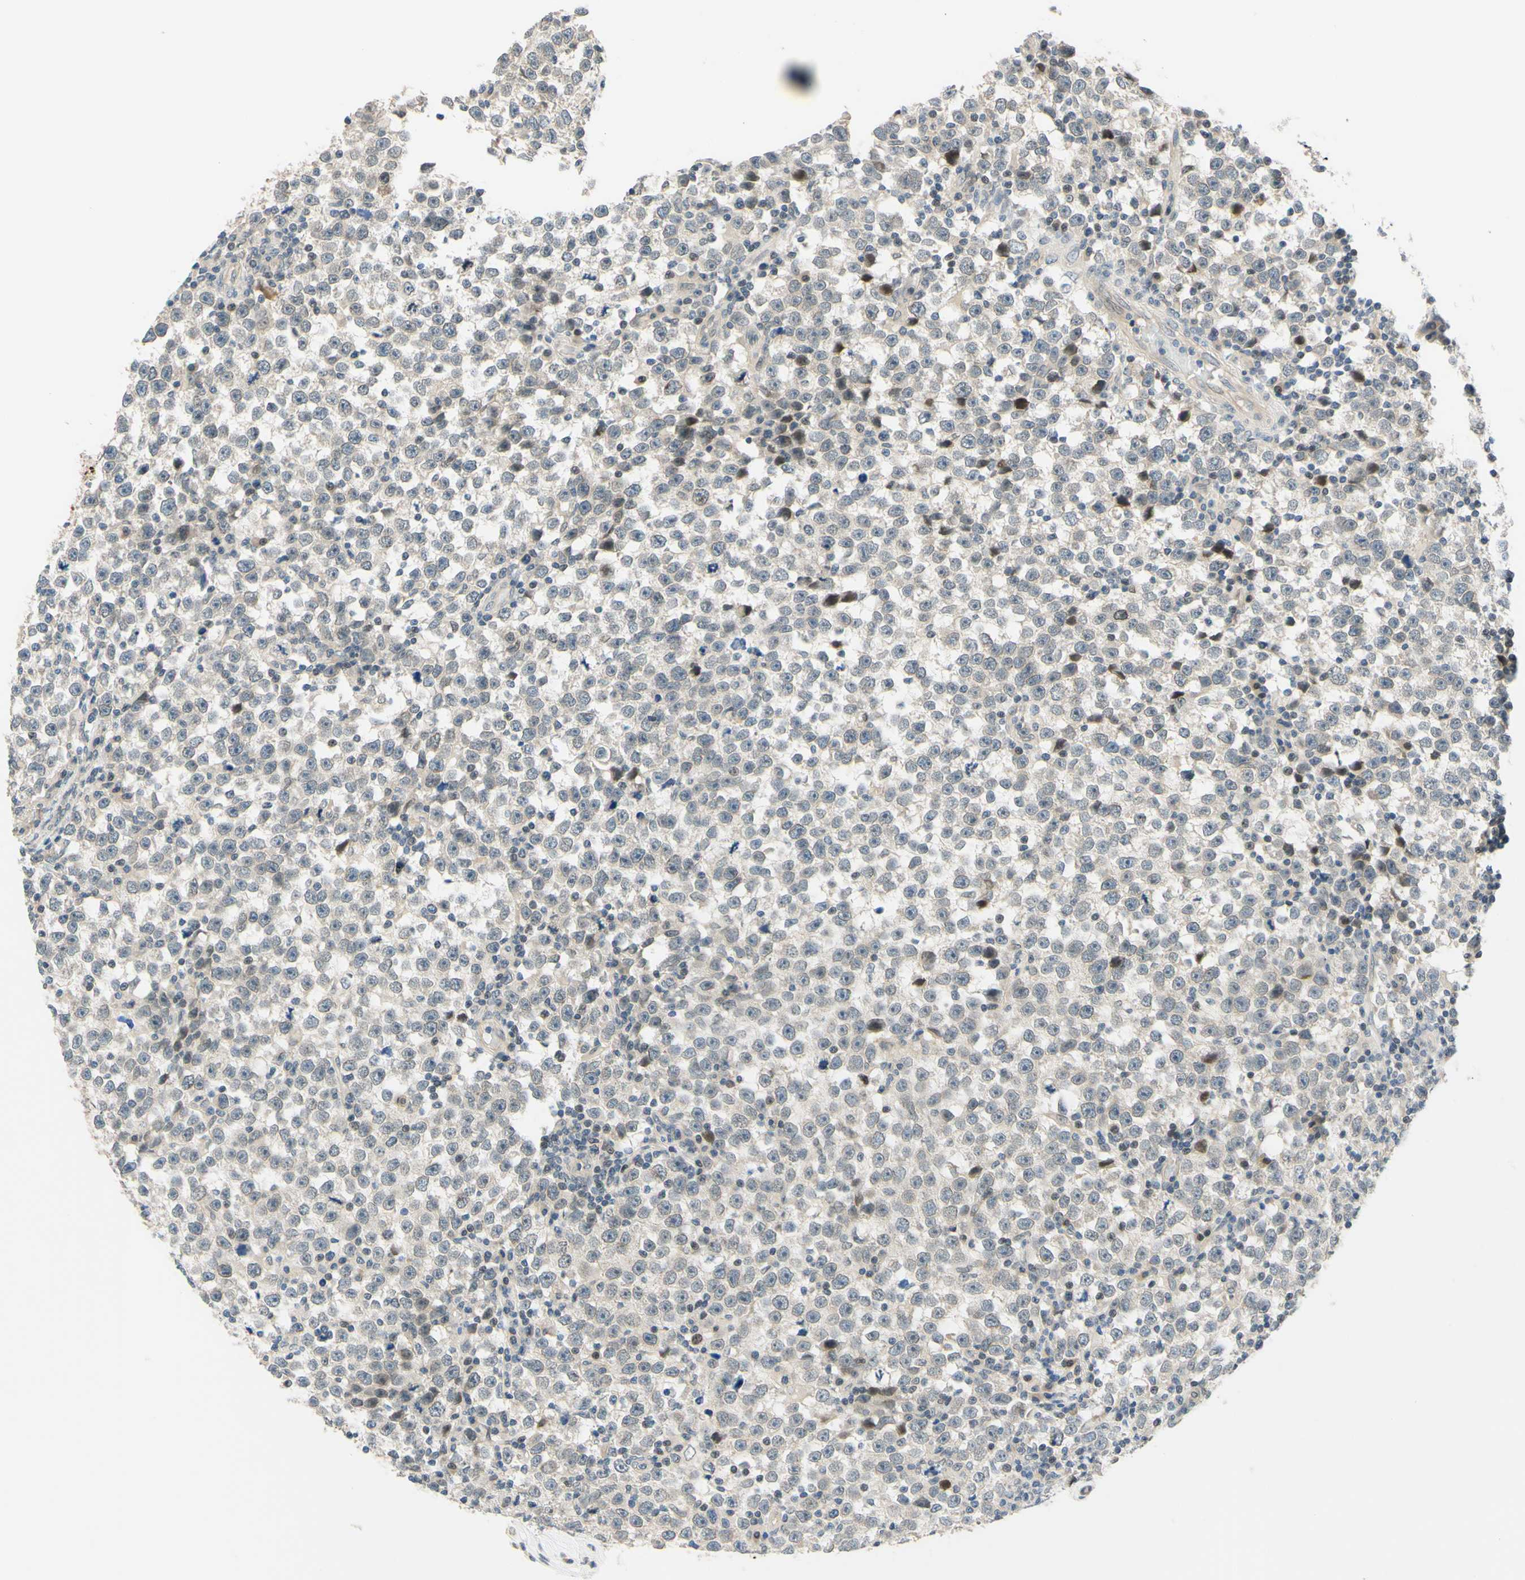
{"staining": {"intensity": "negative", "quantity": "none", "location": "none"}, "tissue": "testis cancer", "cell_type": "Tumor cells", "image_type": "cancer", "snomed": [{"axis": "morphology", "description": "Seminoma, NOS"}, {"axis": "topography", "description": "Testis"}], "caption": "Testis cancer was stained to show a protein in brown. There is no significant expression in tumor cells.", "gene": "C2CD2L", "patient": {"sex": "male", "age": 43}}